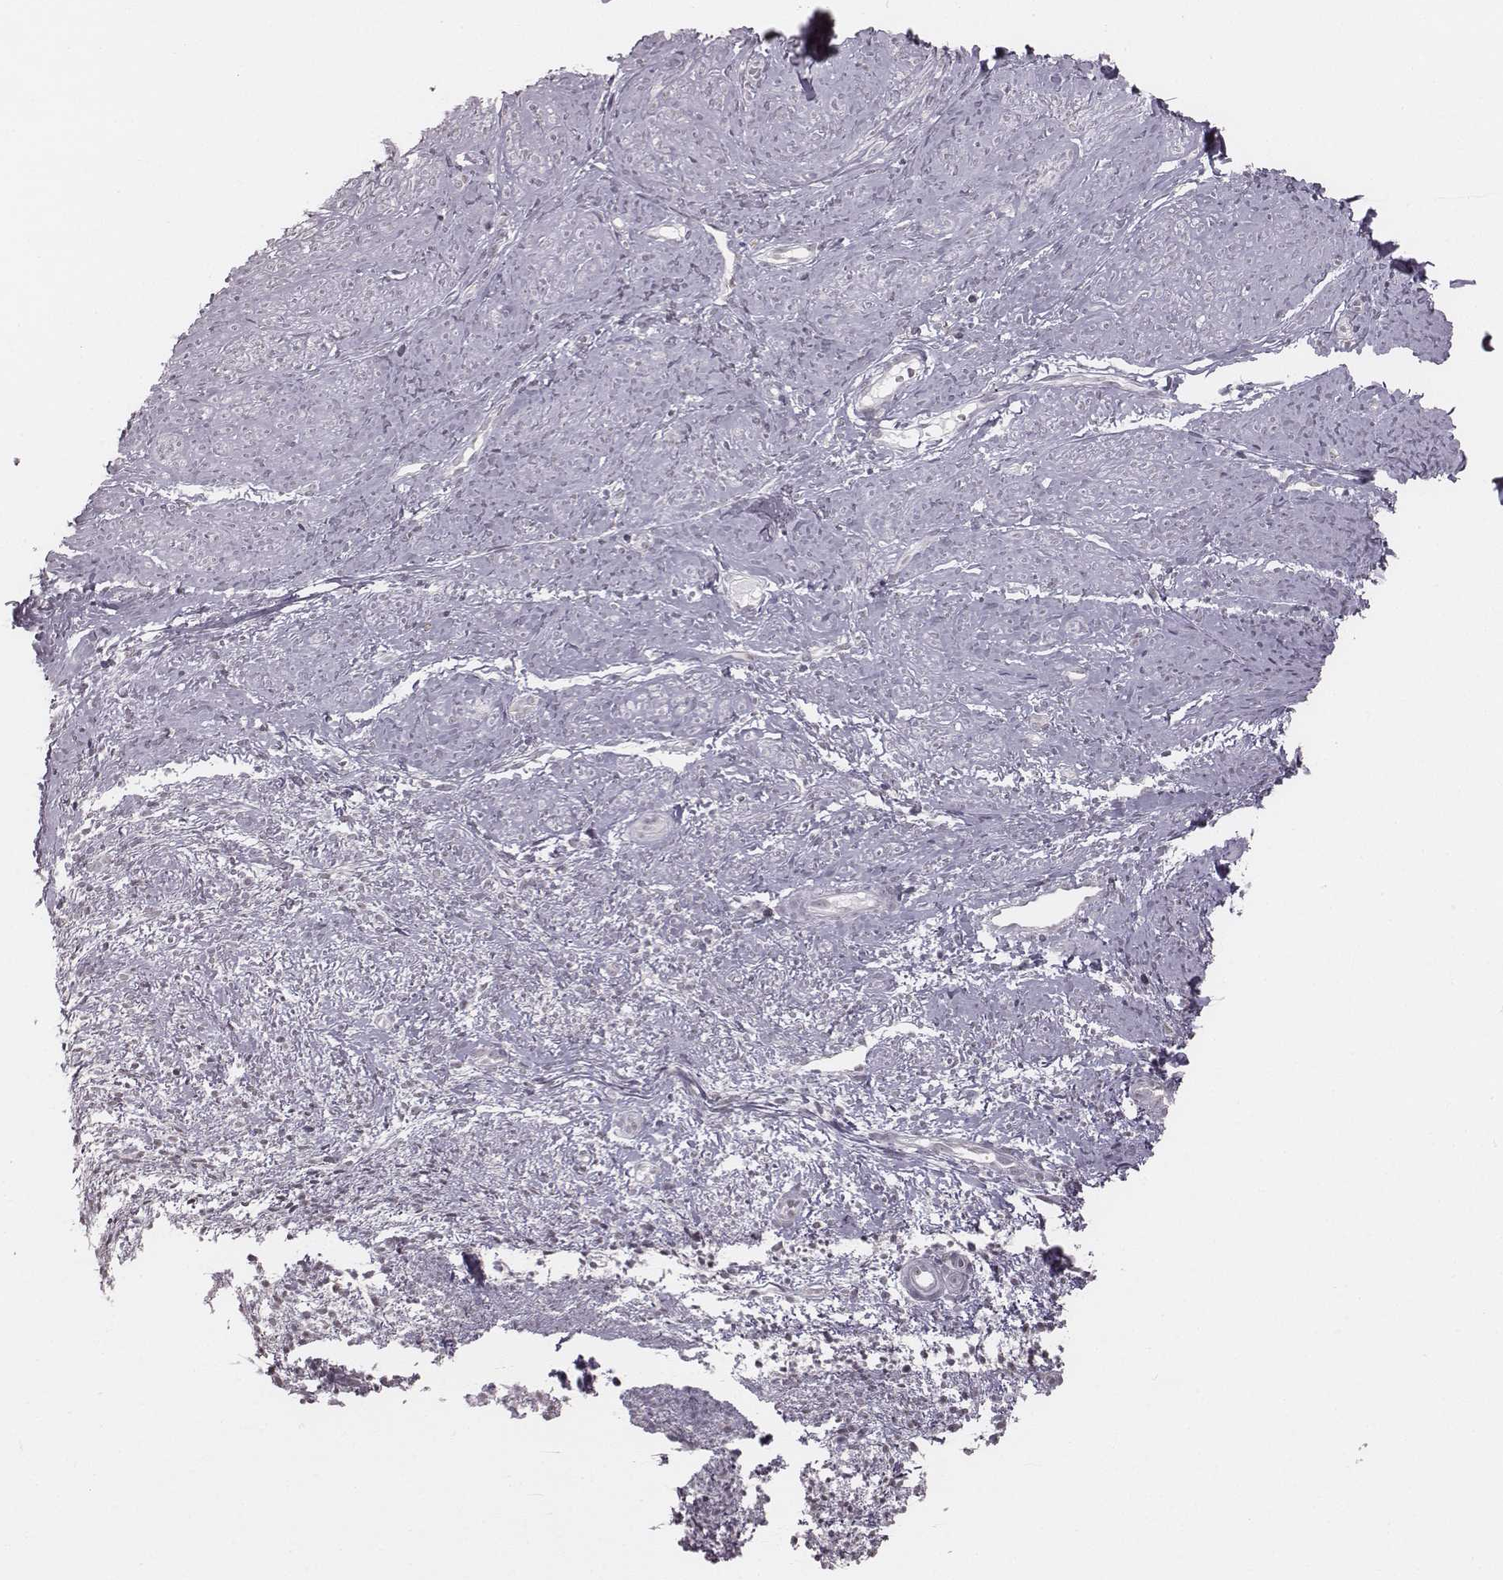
{"staining": {"intensity": "negative", "quantity": "none", "location": "none"}, "tissue": "smooth muscle", "cell_type": "Smooth muscle cells", "image_type": "normal", "snomed": [{"axis": "morphology", "description": "Normal tissue, NOS"}, {"axis": "topography", "description": "Smooth muscle"}], "caption": "The immunohistochemistry (IHC) photomicrograph has no significant expression in smooth muscle cells of smooth muscle.", "gene": "RPGRIP1", "patient": {"sex": "female", "age": 48}}